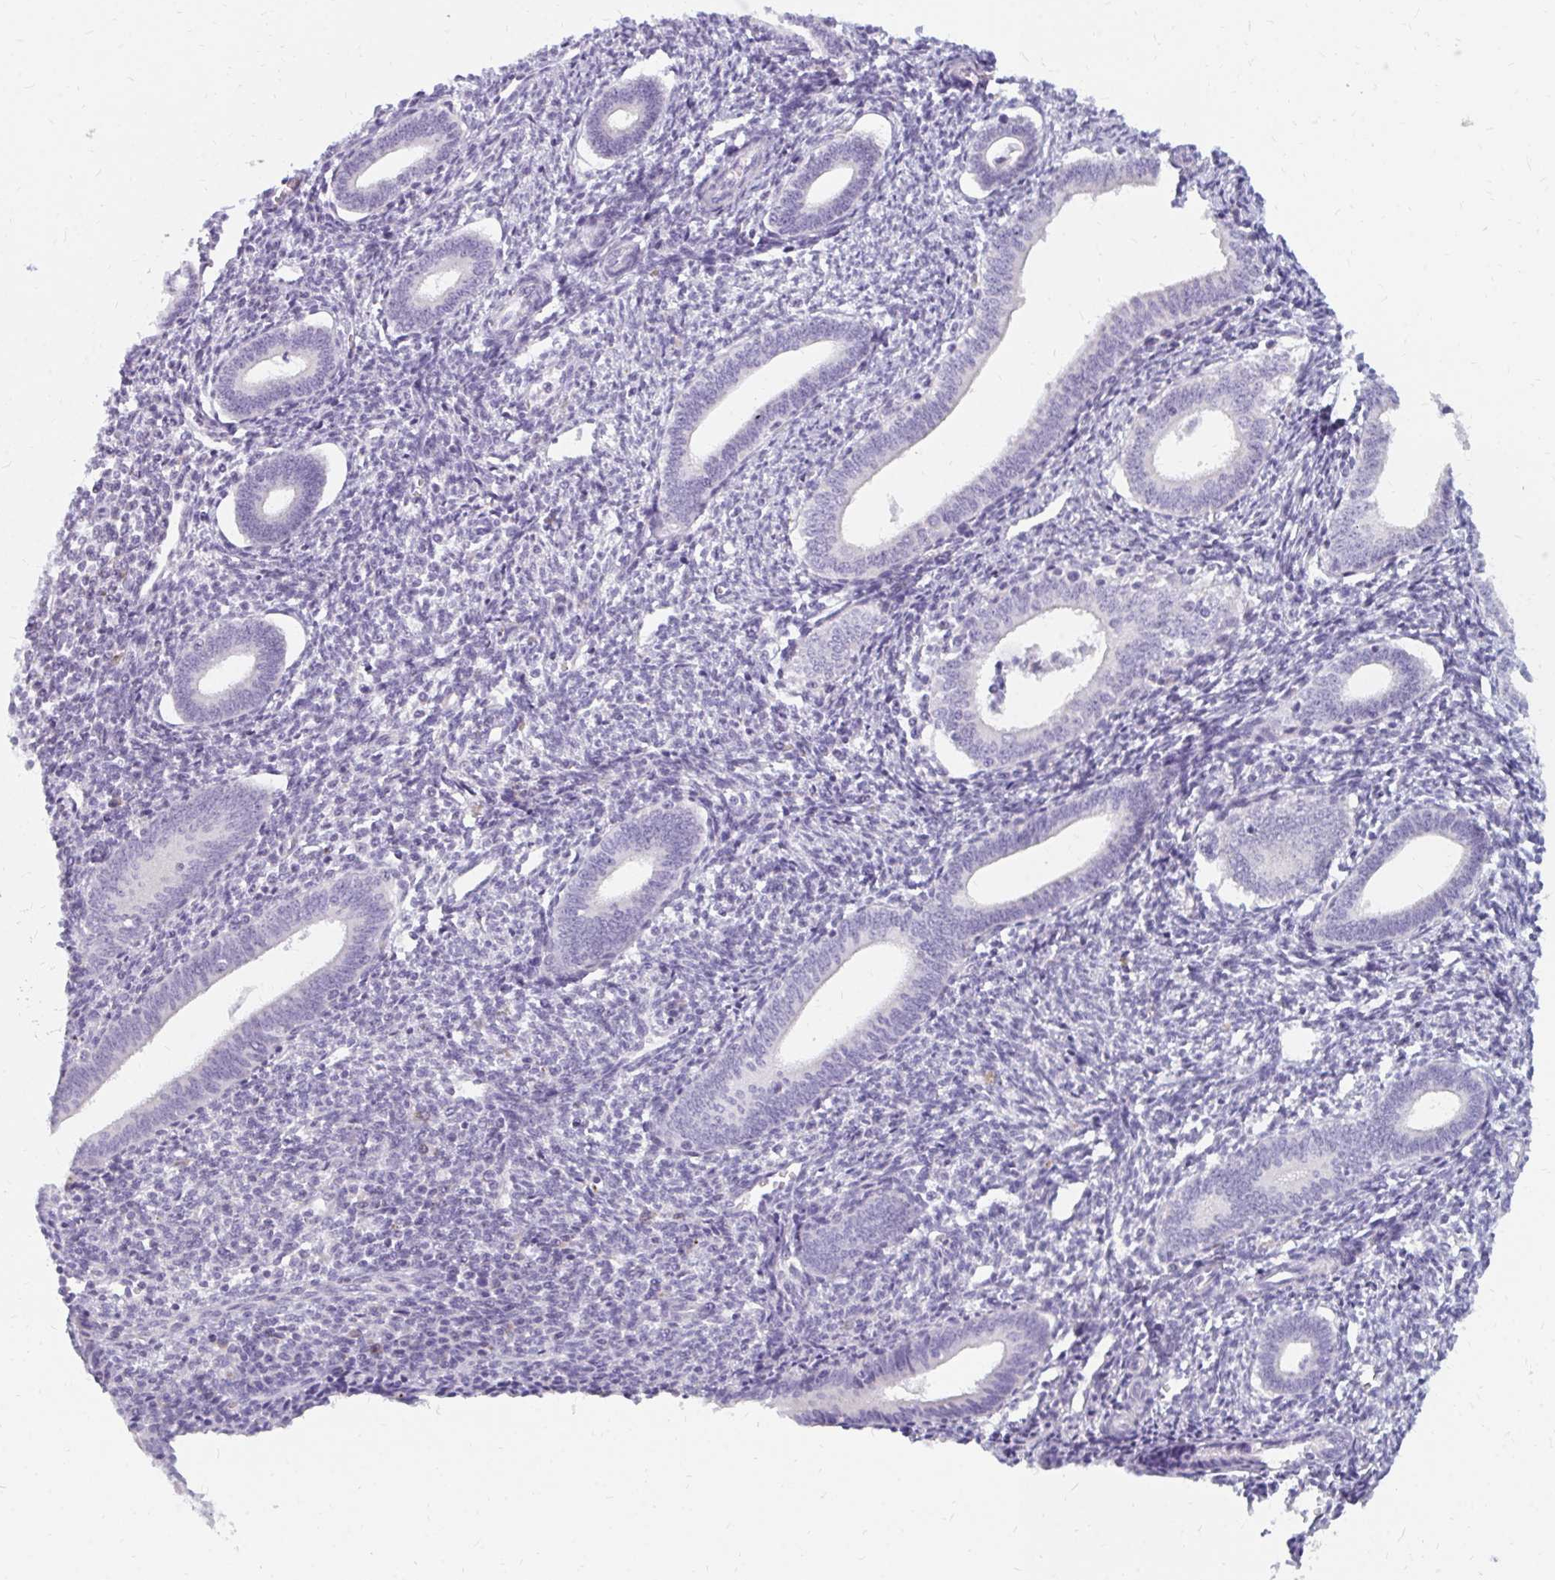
{"staining": {"intensity": "negative", "quantity": "none", "location": "none"}, "tissue": "endometrium", "cell_type": "Cells in endometrial stroma", "image_type": "normal", "snomed": [{"axis": "morphology", "description": "Normal tissue, NOS"}, {"axis": "topography", "description": "Endometrium"}], "caption": "Protein analysis of benign endometrium reveals no significant staining in cells in endometrial stroma. (Brightfield microscopy of DAB (3,3'-diaminobenzidine) immunohistochemistry (IHC) at high magnification).", "gene": "OR10V1", "patient": {"sex": "female", "age": 41}}